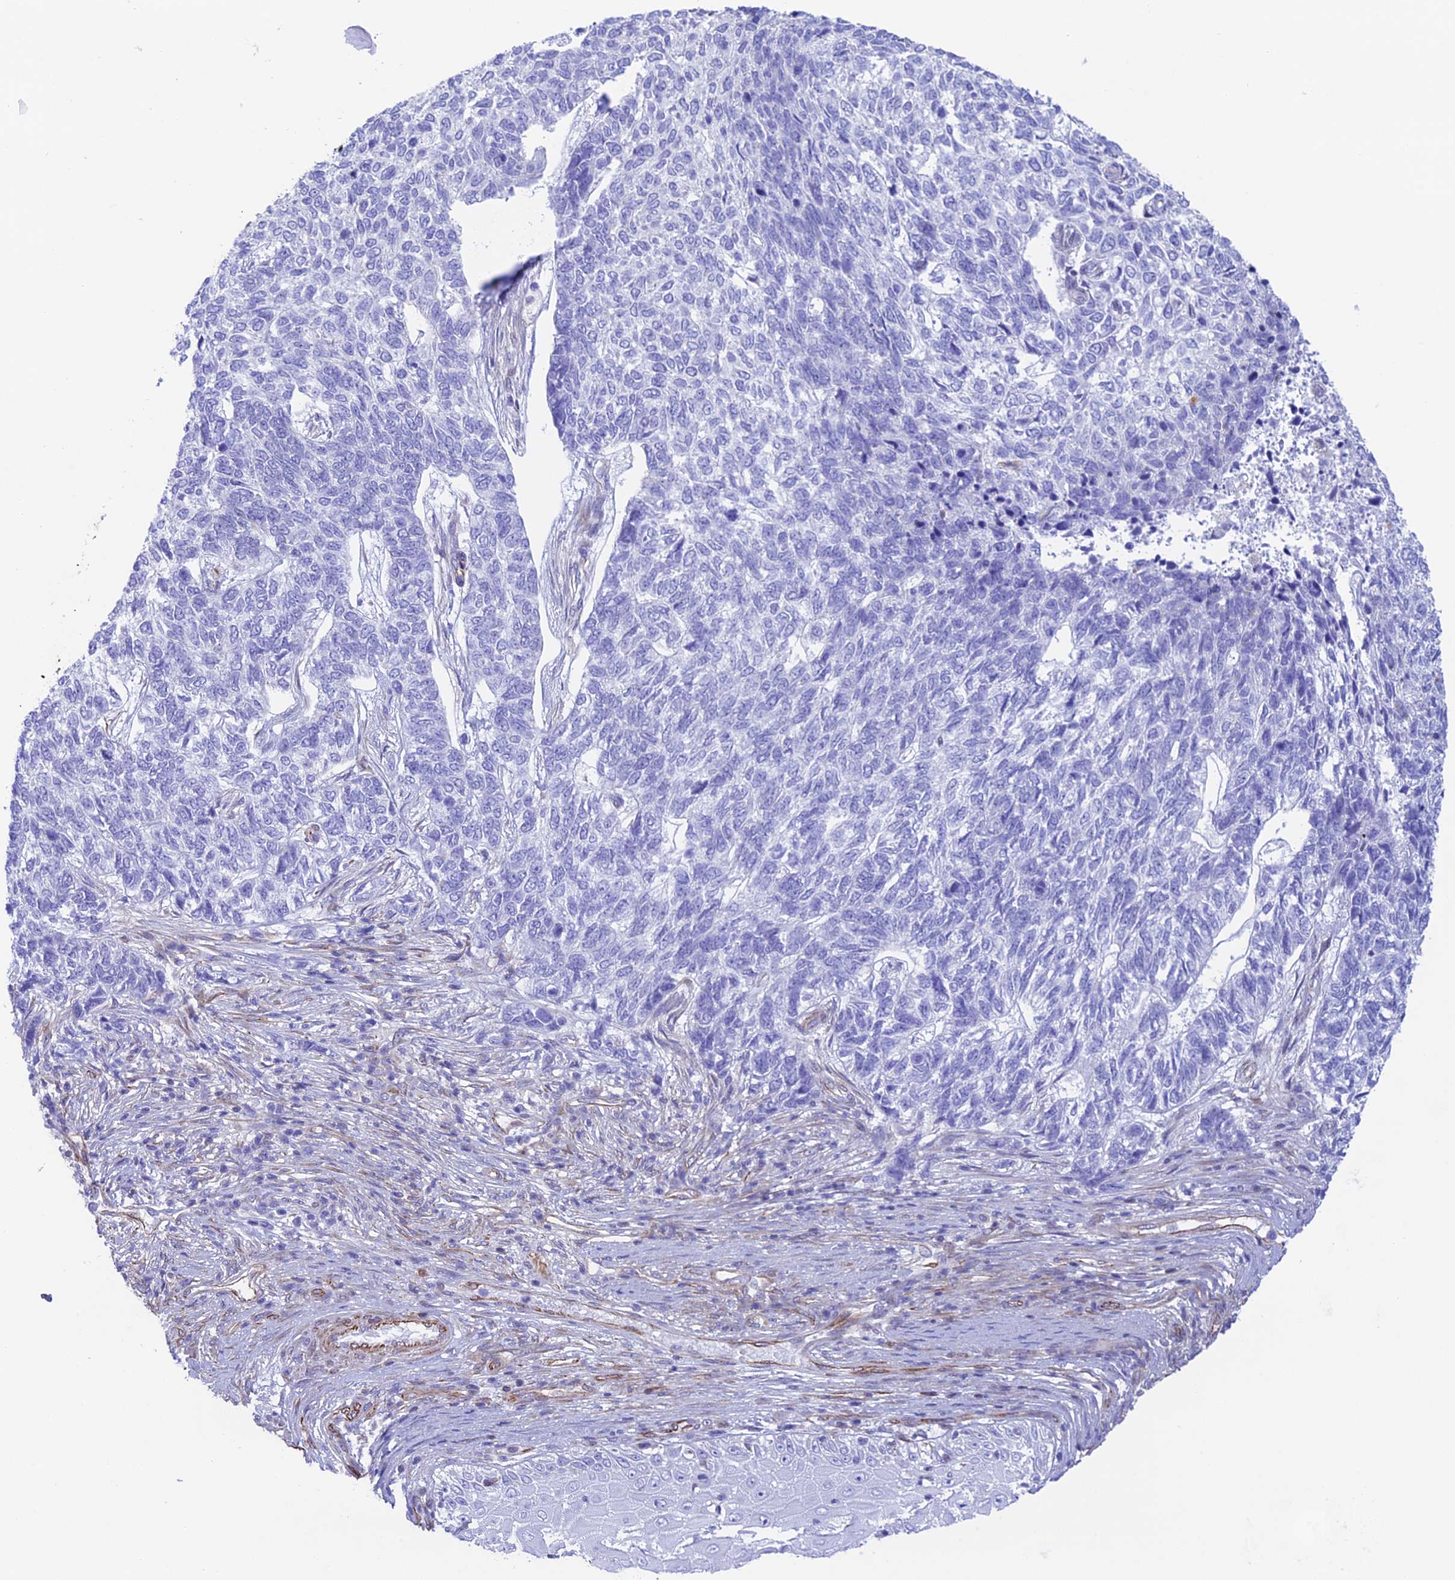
{"staining": {"intensity": "negative", "quantity": "none", "location": "none"}, "tissue": "skin cancer", "cell_type": "Tumor cells", "image_type": "cancer", "snomed": [{"axis": "morphology", "description": "Basal cell carcinoma"}, {"axis": "topography", "description": "Skin"}], "caption": "Tumor cells show no significant protein positivity in skin cancer (basal cell carcinoma). (Brightfield microscopy of DAB (3,3'-diaminobenzidine) immunohistochemistry (IHC) at high magnification).", "gene": "ZNF652", "patient": {"sex": "female", "age": 65}}